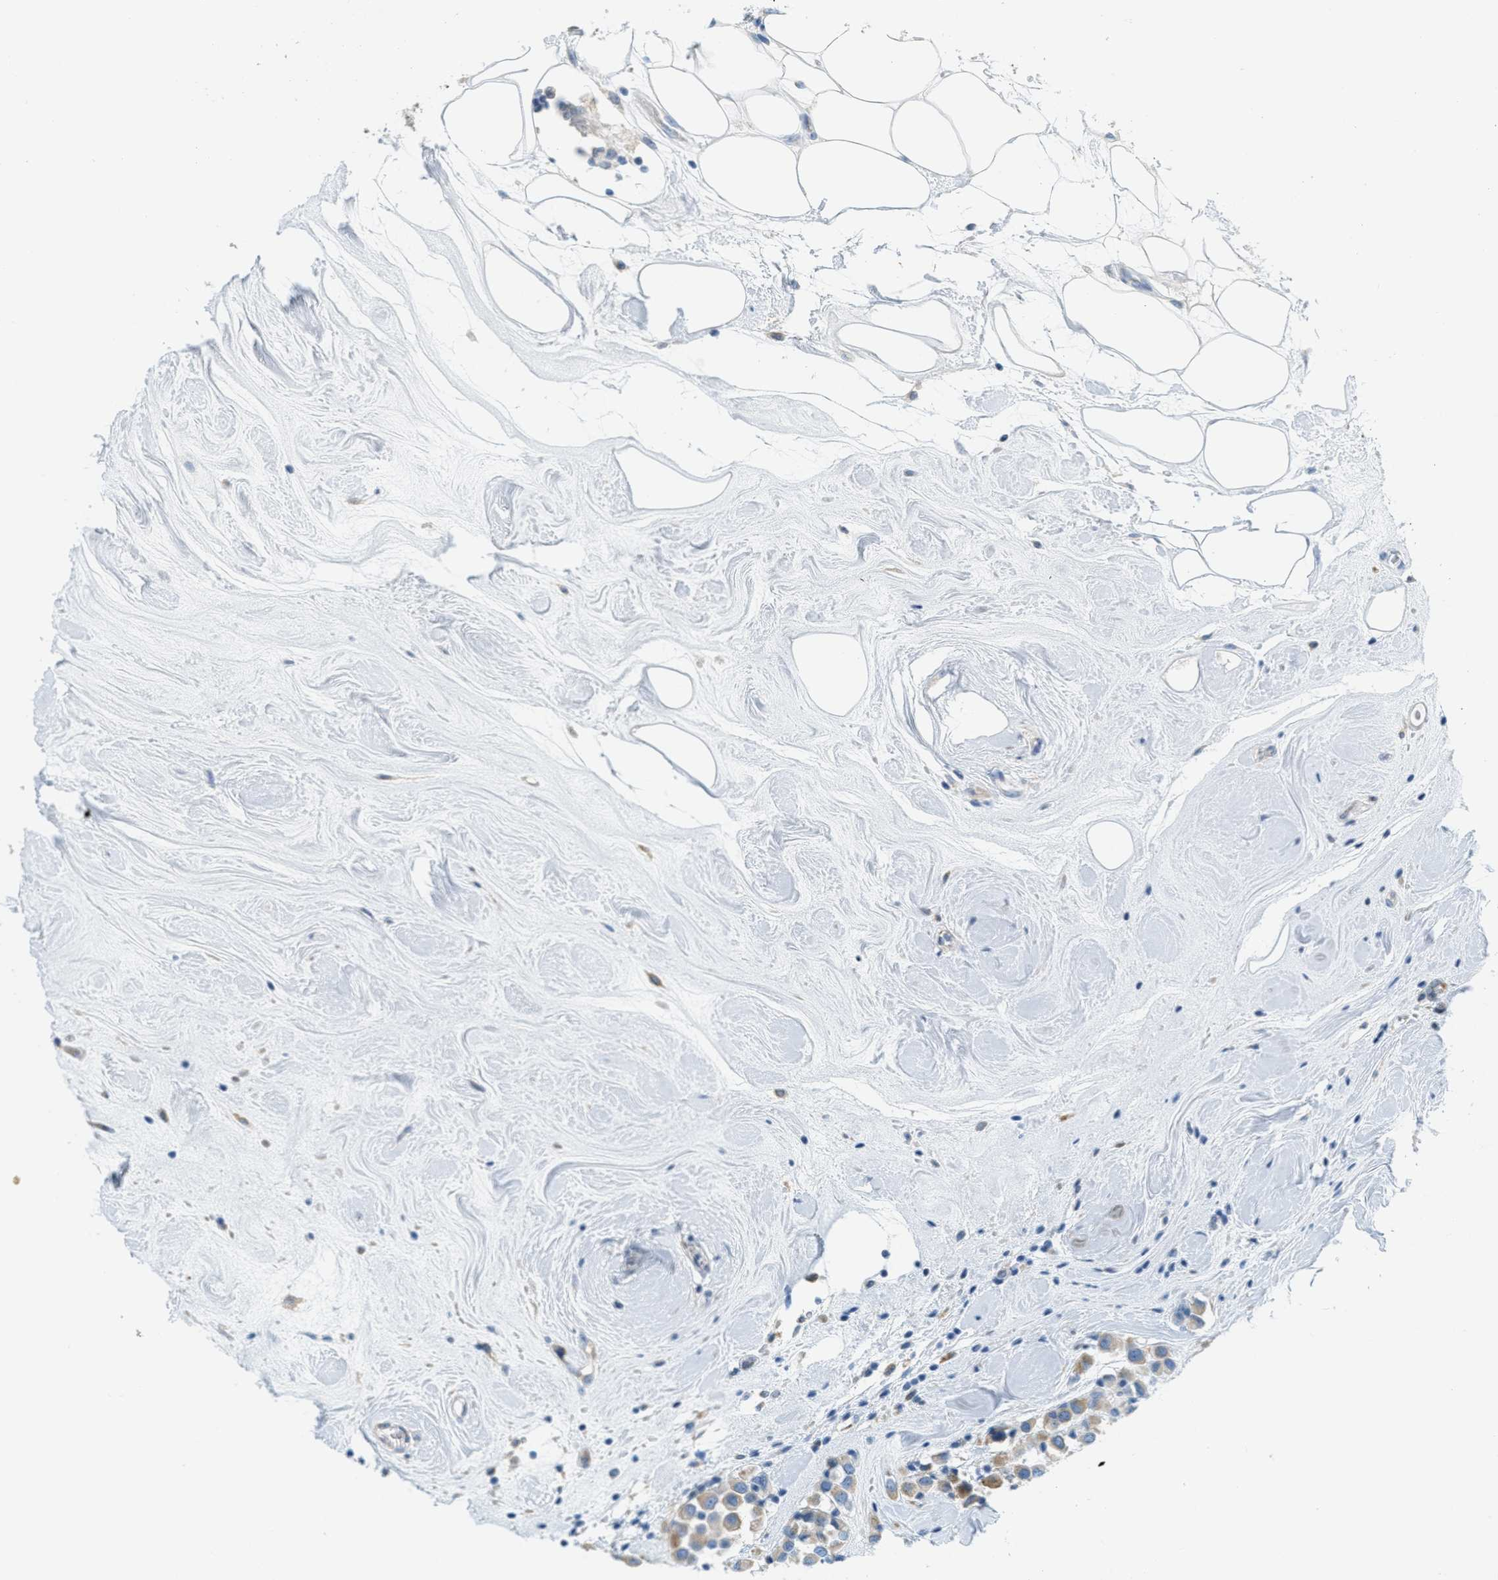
{"staining": {"intensity": "weak", "quantity": ">75%", "location": "cytoplasmic/membranous"}, "tissue": "breast cancer", "cell_type": "Tumor cells", "image_type": "cancer", "snomed": [{"axis": "morphology", "description": "Duct carcinoma"}, {"axis": "topography", "description": "Breast"}], "caption": "A photomicrograph of breast infiltrating ductal carcinoma stained for a protein reveals weak cytoplasmic/membranous brown staining in tumor cells.", "gene": "TEX264", "patient": {"sex": "female", "age": 61}}